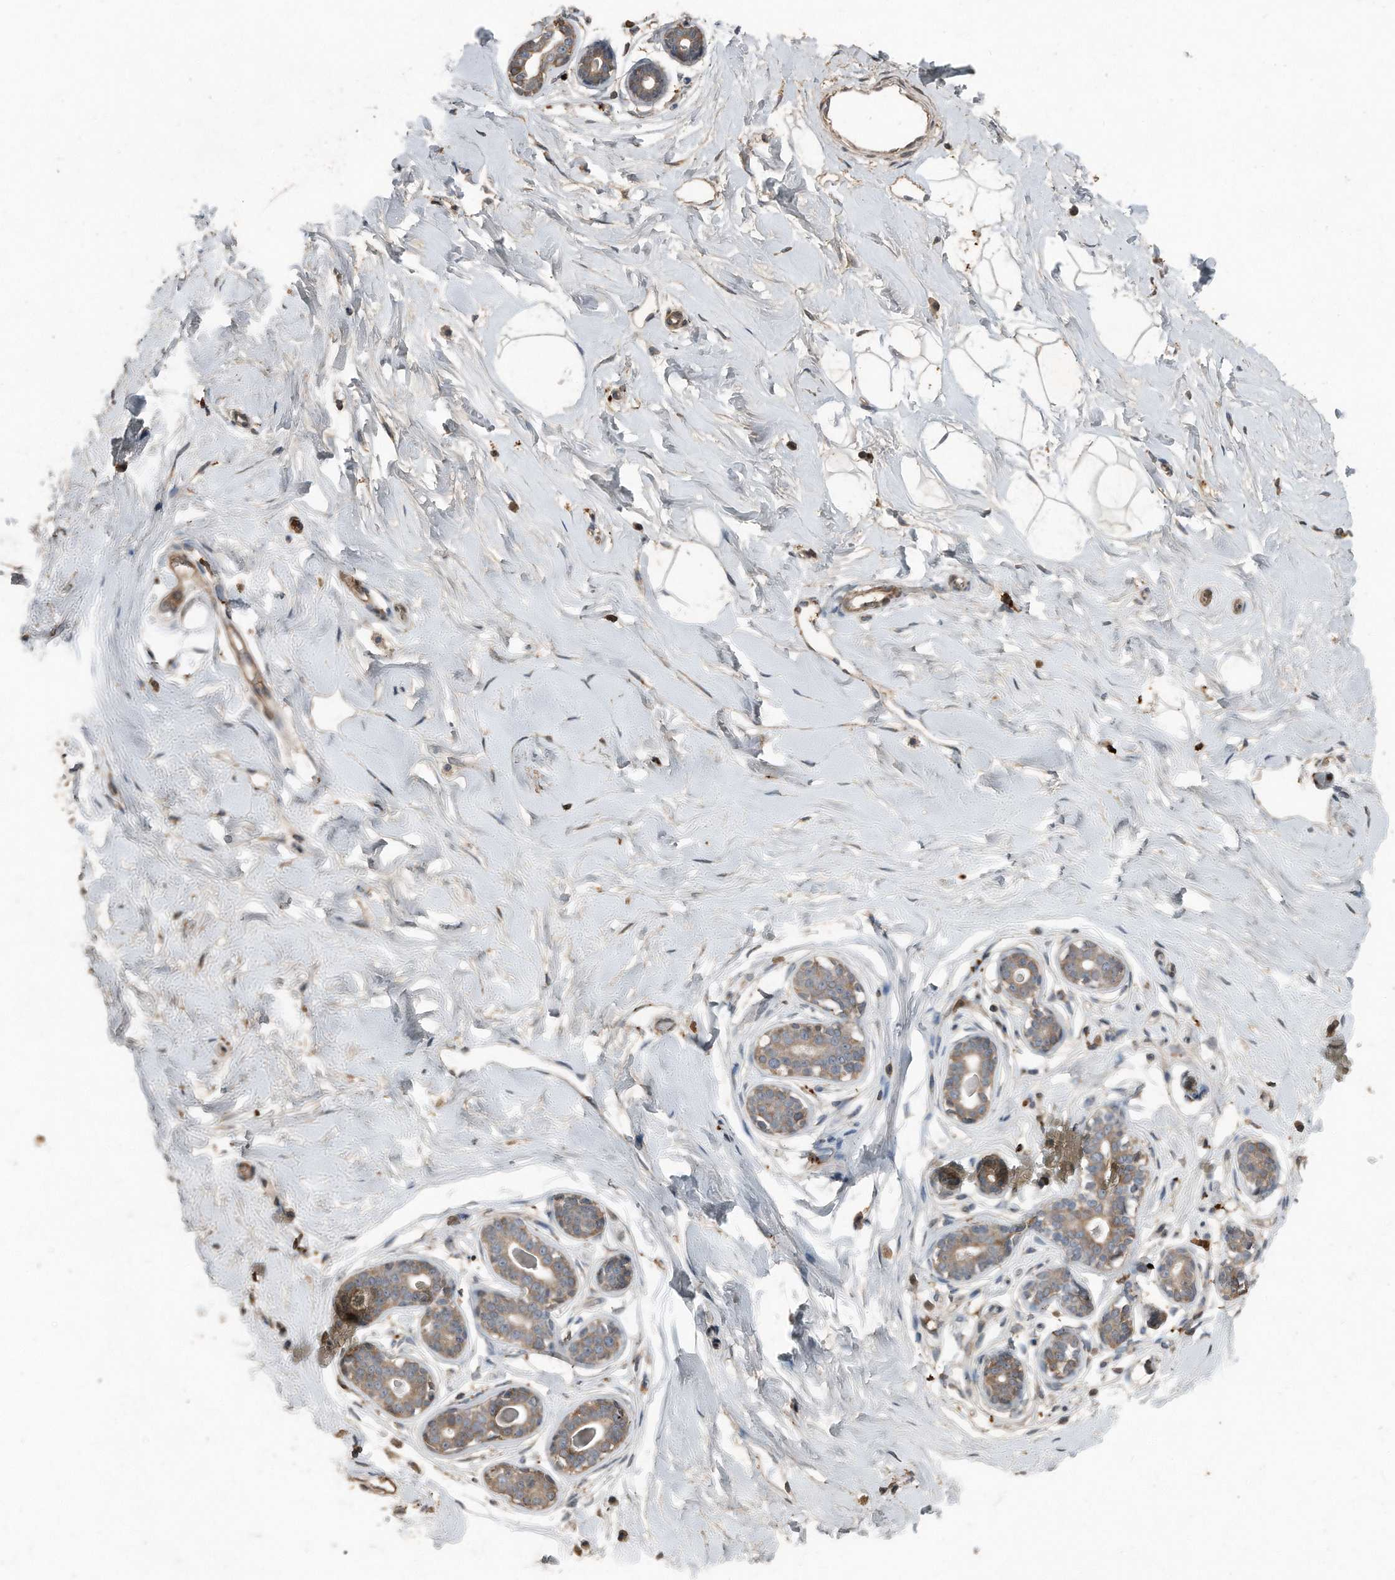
{"staining": {"intensity": "negative", "quantity": "none", "location": "none"}, "tissue": "breast", "cell_type": "Adipocytes", "image_type": "normal", "snomed": [{"axis": "morphology", "description": "Normal tissue, NOS"}, {"axis": "morphology", "description": "Adenoma, NOS"}, {"axis": "topography", "description": "Breast"}], "caption": "Immunohistochemistry (IHC) micrograph of benign human breast stained for a protein (brown), which demonstrates no expression in adipocytes.", "gene": "C9", "patient": {"sex": "female", "age": 23}}